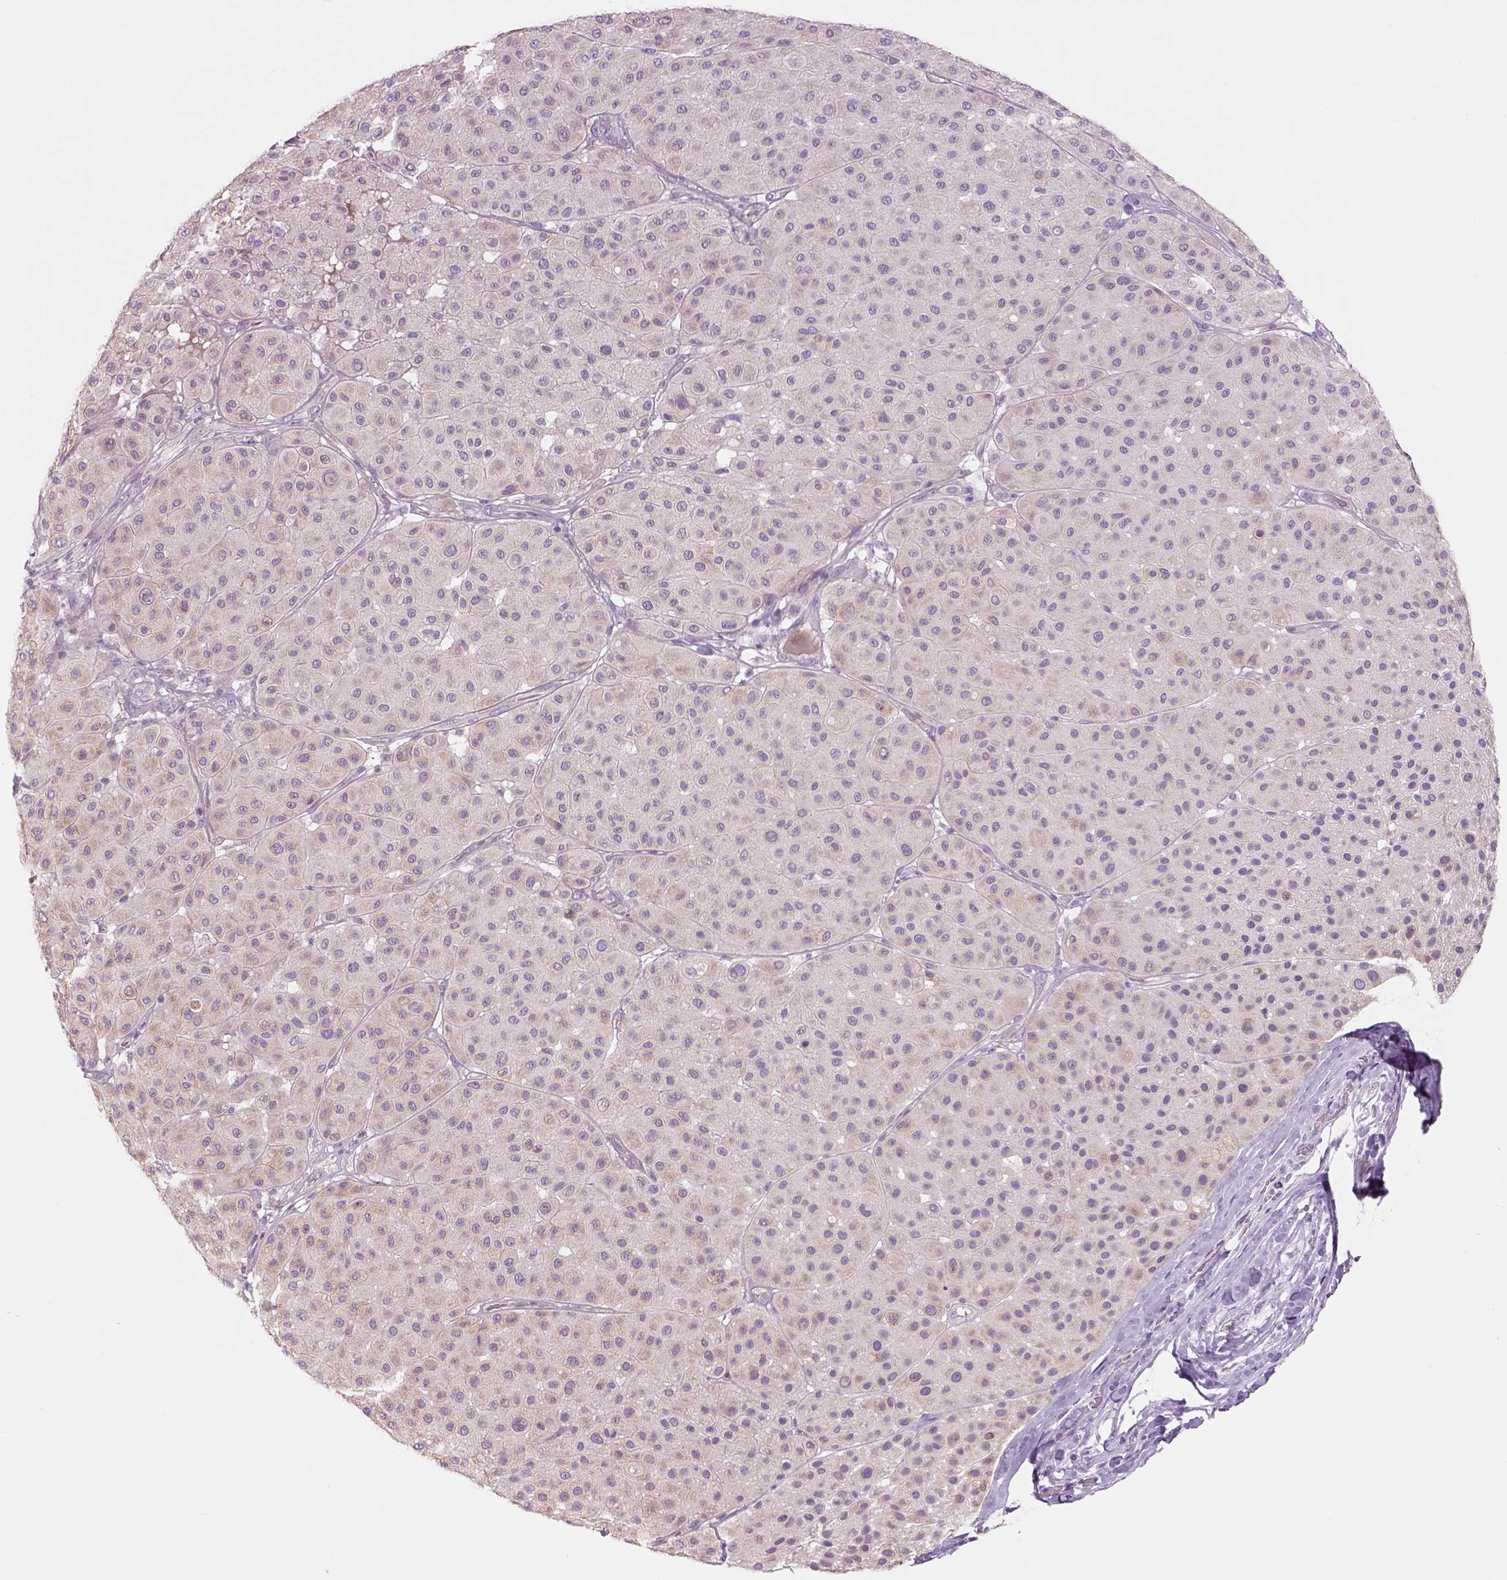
{"staining": {"intensity": "weak", "quantity": "<25%", "location": "cytoplasmic/membranous"}, "tissue": "melanoma", "cell_type": "Tumor cells", "image_type": "cancer", "snomed": [{"axis": "morphology", "description": "Malignant melanoma, Metastatic site"}, {"axis": "topography", "description": "Smooth muscle"}], "caption": "The histopathology image demonstrates no staining of tumor cells in melanoma.", "gene": "IFT52", "patient": {"sex": "male", "age": 41}}